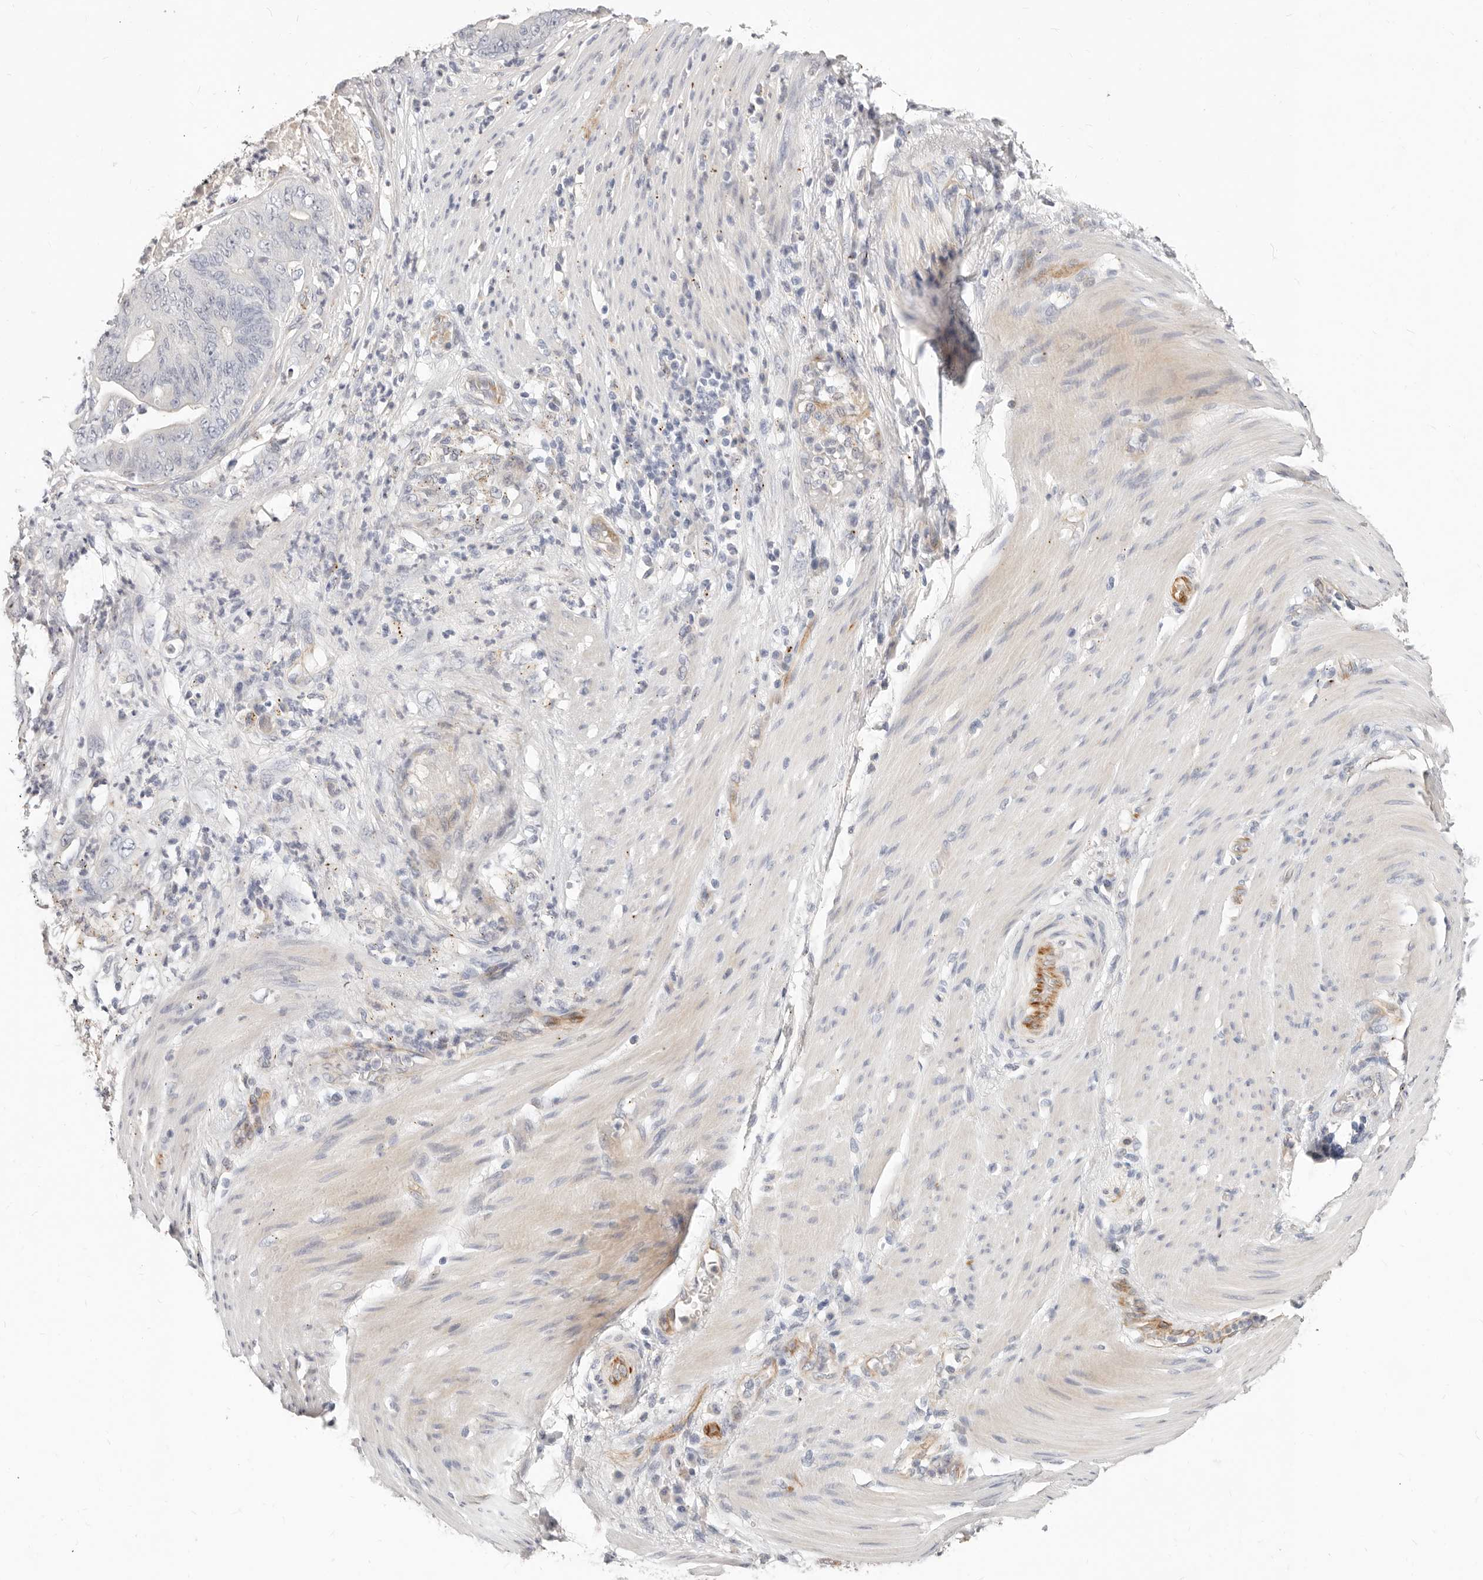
{"staining": {"intensity": "negative", "quantity": "none", "location": "none"}, "tissue": "stomach cancer", "cell_type": "Tumor cells", "image_type": "cancer", "snomed": [{"axis": "morphology", "description": "Adenocarcinoma, NOS"}, {"axis": "topography", "description": "Stomach"}], "caption": "Immunohistochemistry (IHC) image of neoplastic tissue: stomach cancer (adenocarcinoma) stained with DAB (3,3'-diaminobenzidine) exhibits no significant protein staining in tumor cells.", "gene": "ZRANB1", "patient": {"sex": "female", "age": 73}}